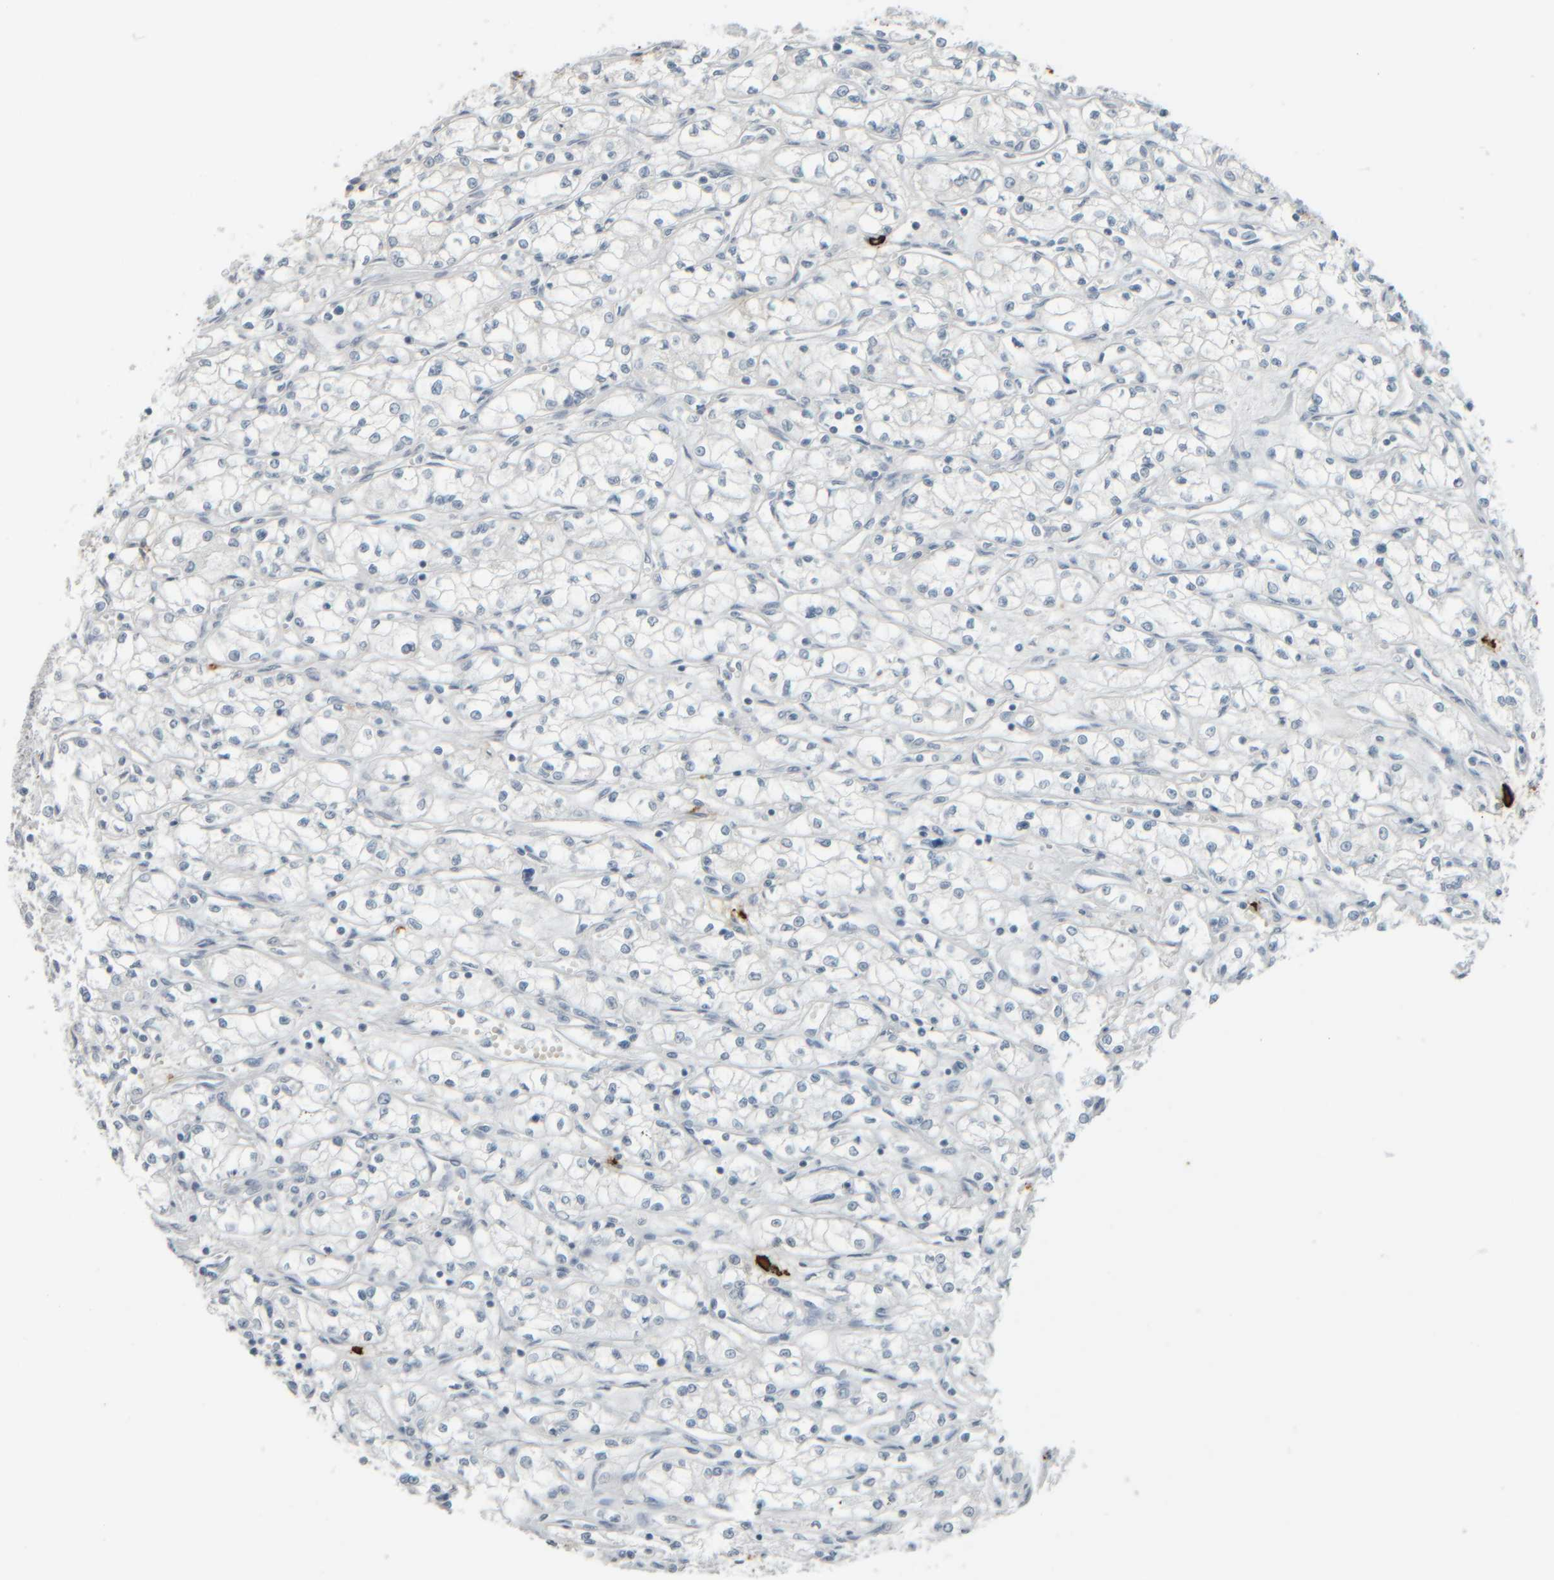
{"staining": {"intensity": "negative", "quantity": "none", "location": "none"}, "tissue": "renal cancer", "cell_type": "Tumor cells", "image_type": "cancer", "snomed": [{"axis": "morphology", "description": "Normal tissue, NOS"}, {"axis": "morphology", "description": "Adenocarcinoma, NOS"}, {"axis": "topography", "description": "Kidney"}], "caption": "The histopathology image displays no significant expression in tumor cells of renal adenocarcinoma.", "gene": "TPSAB1", "patient": {"sex": "male", "age": 59}}